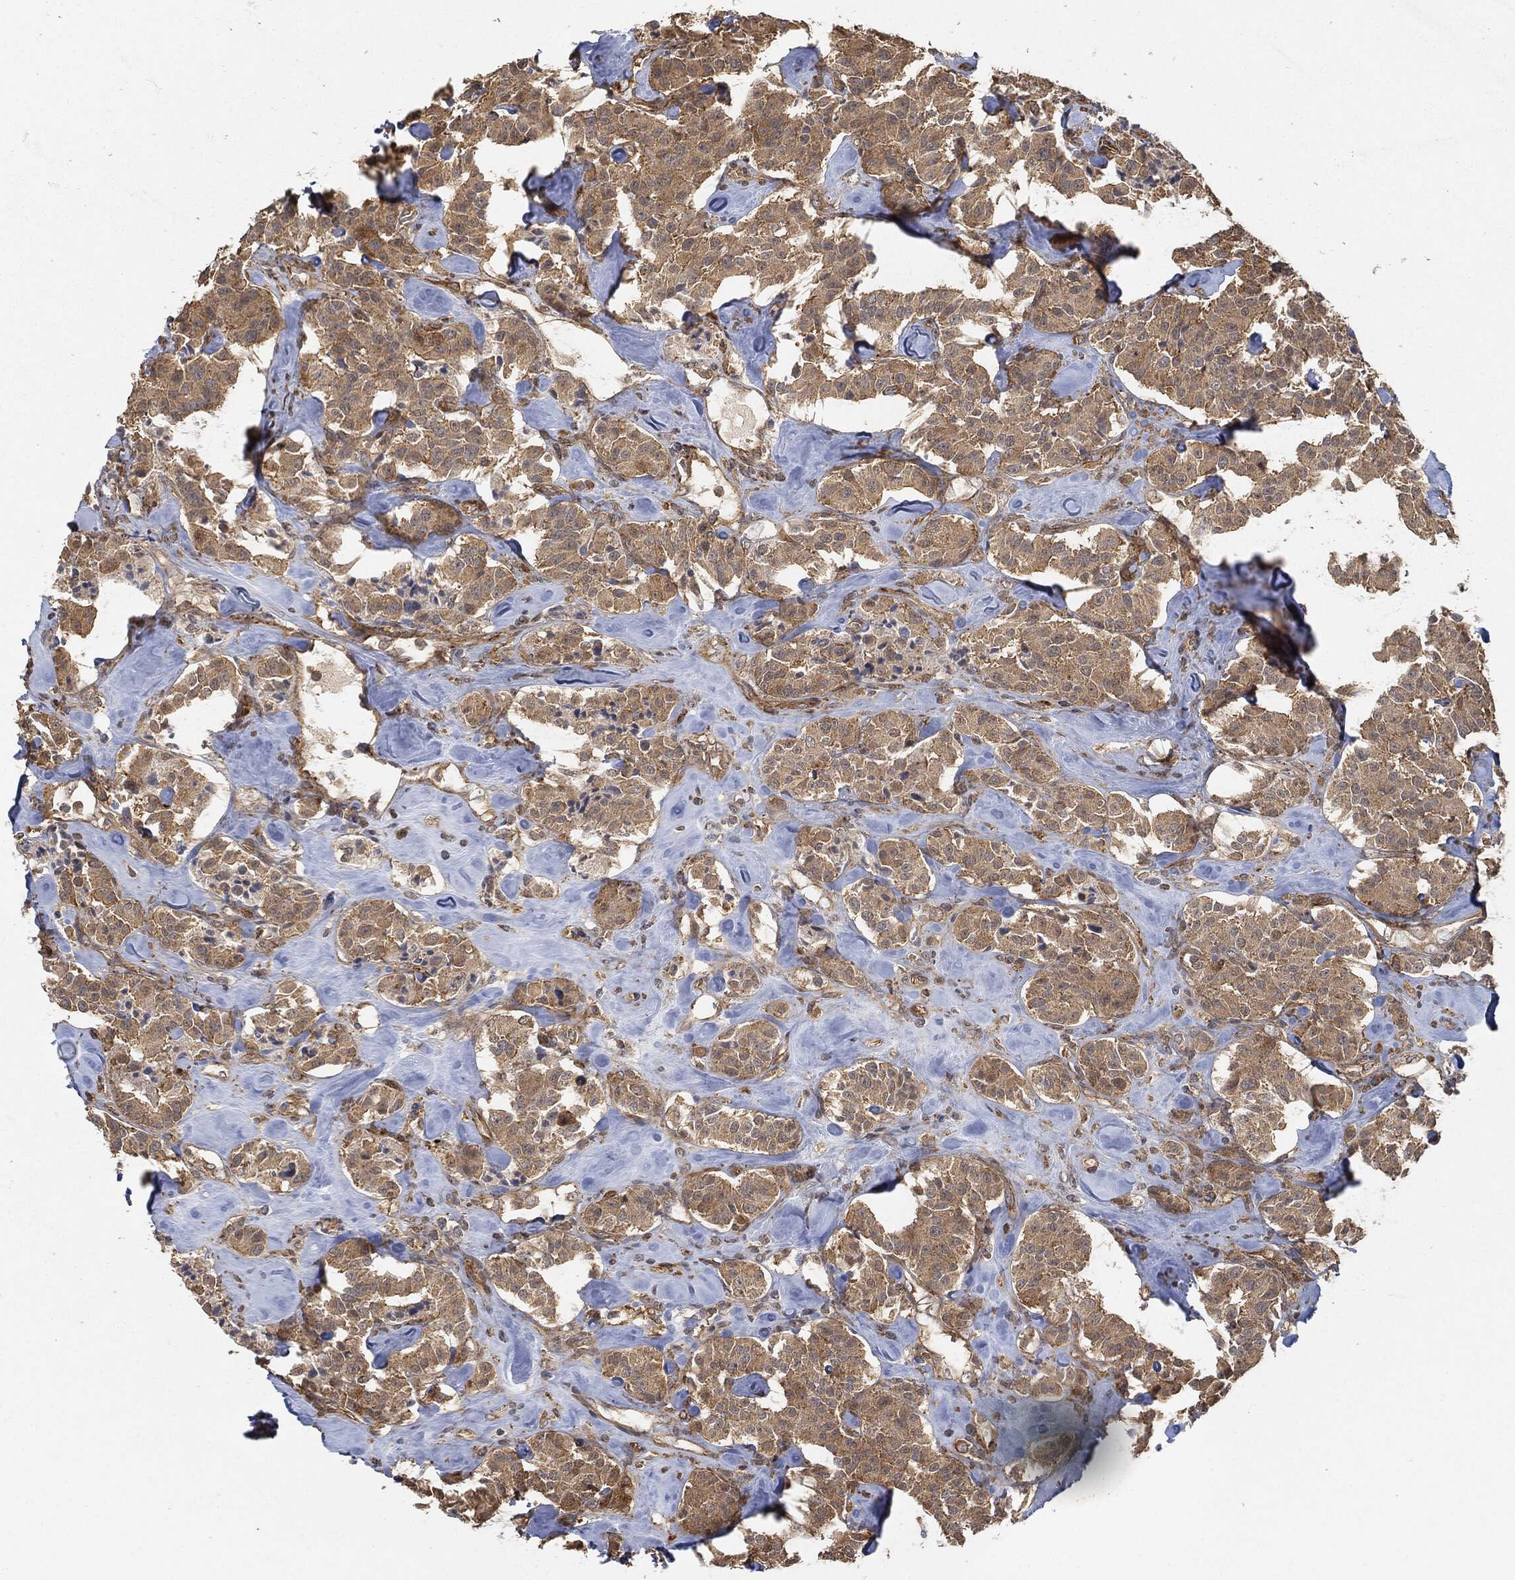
{"staining": {"intensity": "weak", "quantity": ">75%", "location": "cytoplasmic/membranous"}, "tissue": "carcinoid", "cell_type": "Tumor cells", "image_type": "cancer", "snomed": [{"axis": "morphology", "description": "Carcinoid, malignant, NOS"}, {"axis": "topography", "description": "Pancreas"}], "caption": "Immunohistochemistry of carcinoid (malignant) exhibits low levels of weak cytoplasmic/membranous expression in approximately >75% of tumor cells.", "gene": "TPT1", "patient": {"sex": "male", "age": 41}}